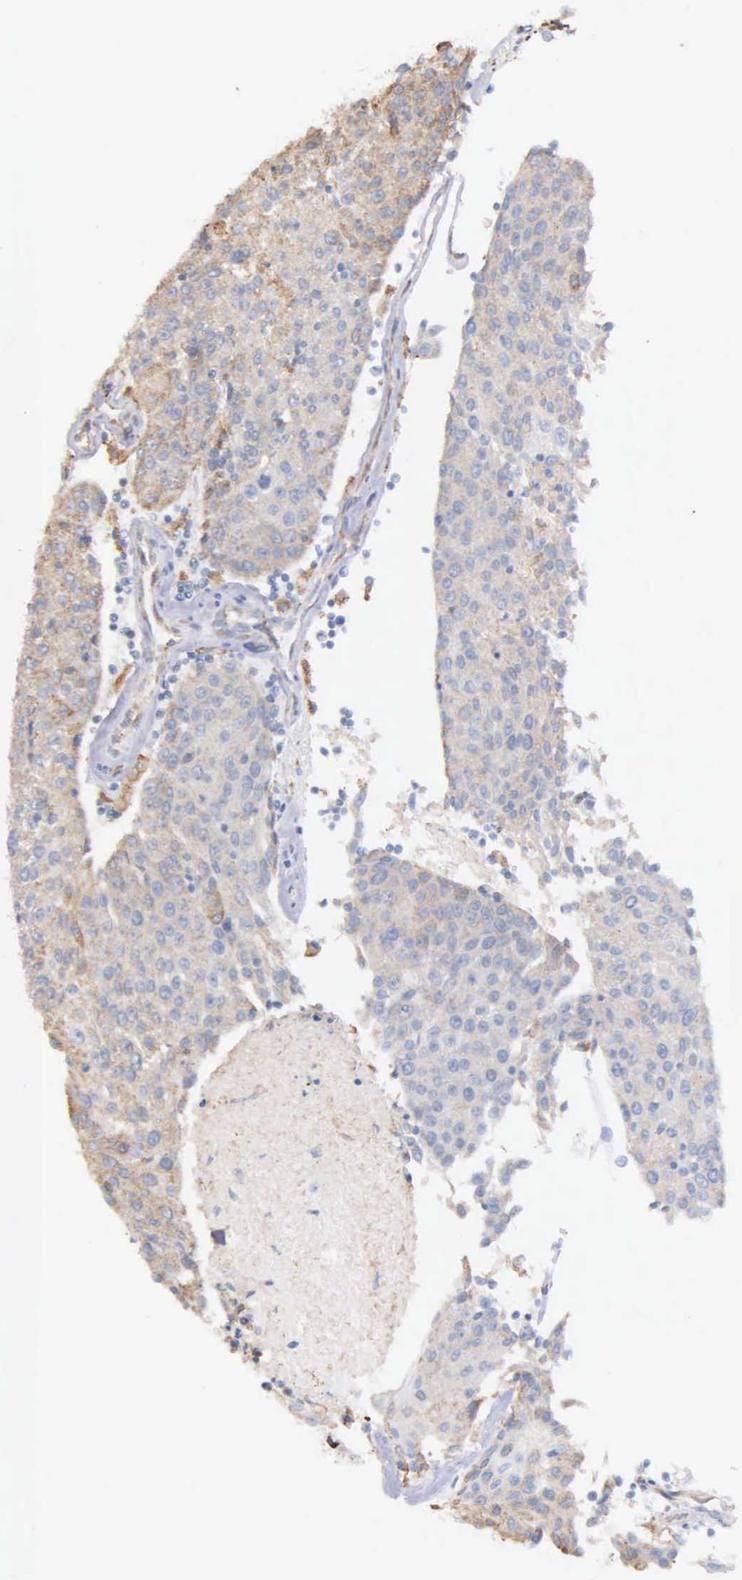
{"staining": {"intensity": "weak", "quantity": ">75%", "location": "cytoplasmic/membranous"}, "tissue": "urothelial cancer", "cell_type": "Tumor cells", "image_type": "cancer", "snomed": [{"axis": "morphology", "description": "Urothelial carcinoma, High grade"}, {"axis": "topography", "description": "Urinary bladder"}], "caption": "An image of human urothelial carcinoma (high-grade) stained for a protein reveals weak cytoplasmic/membranous brown staining in tumor cells.", "gene": "ZC3H12B", "patient": {"sex": "female", "age": 85}}